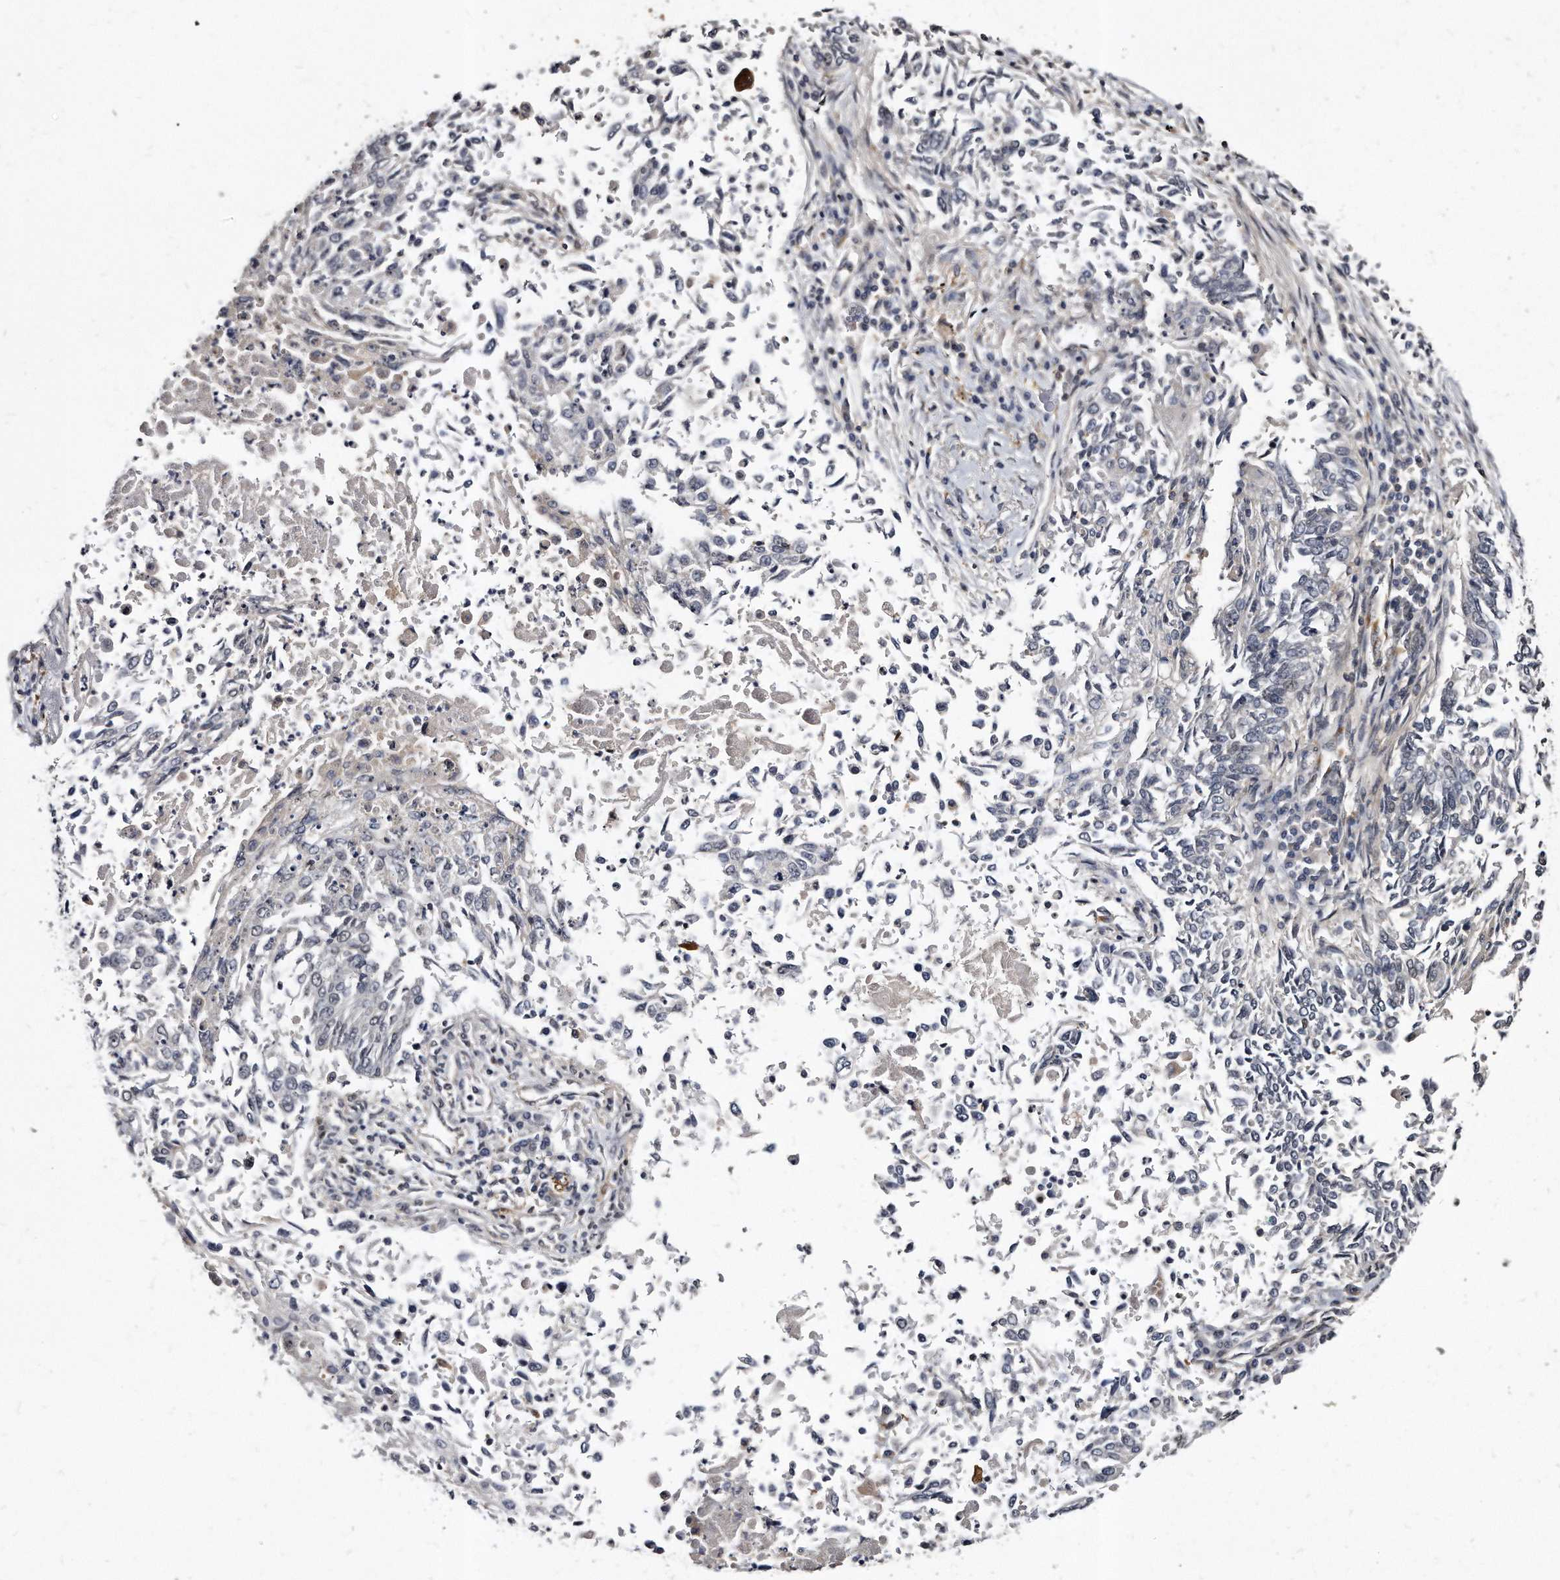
{"staining": {"intensity": "negative", "quantity": "none", "location": "none"}, "tissue": "lung cancer", "cell_type": "Tumor cells", "image_type": "cancer", "snomed": [{"axis": "morphology", "description": "Normal tissue, NOS"}, {"axis": "morphology", "description": "Squamous cell carcinoma, NOS"}, {"axis": "topography", "description": "Cartilage tissue"}, {"axis": "topography", "description": "Bronchus"}, {"axis": "topography", "description": "Lung"}, {"axis": "topography", "description": "Peripheral nerve tissue"}], "caption": "High magnification brightfield microscopy of lung cancer stained with DAB (brown) and counterstained with hematoxylin (blue): tumor cells show no significant staining. (DAB immunohistochemistry (IHC) with hematoxylin counter stain).", "gene": "KLHDC3", "patient": {"sex": "female", "age": 49}}